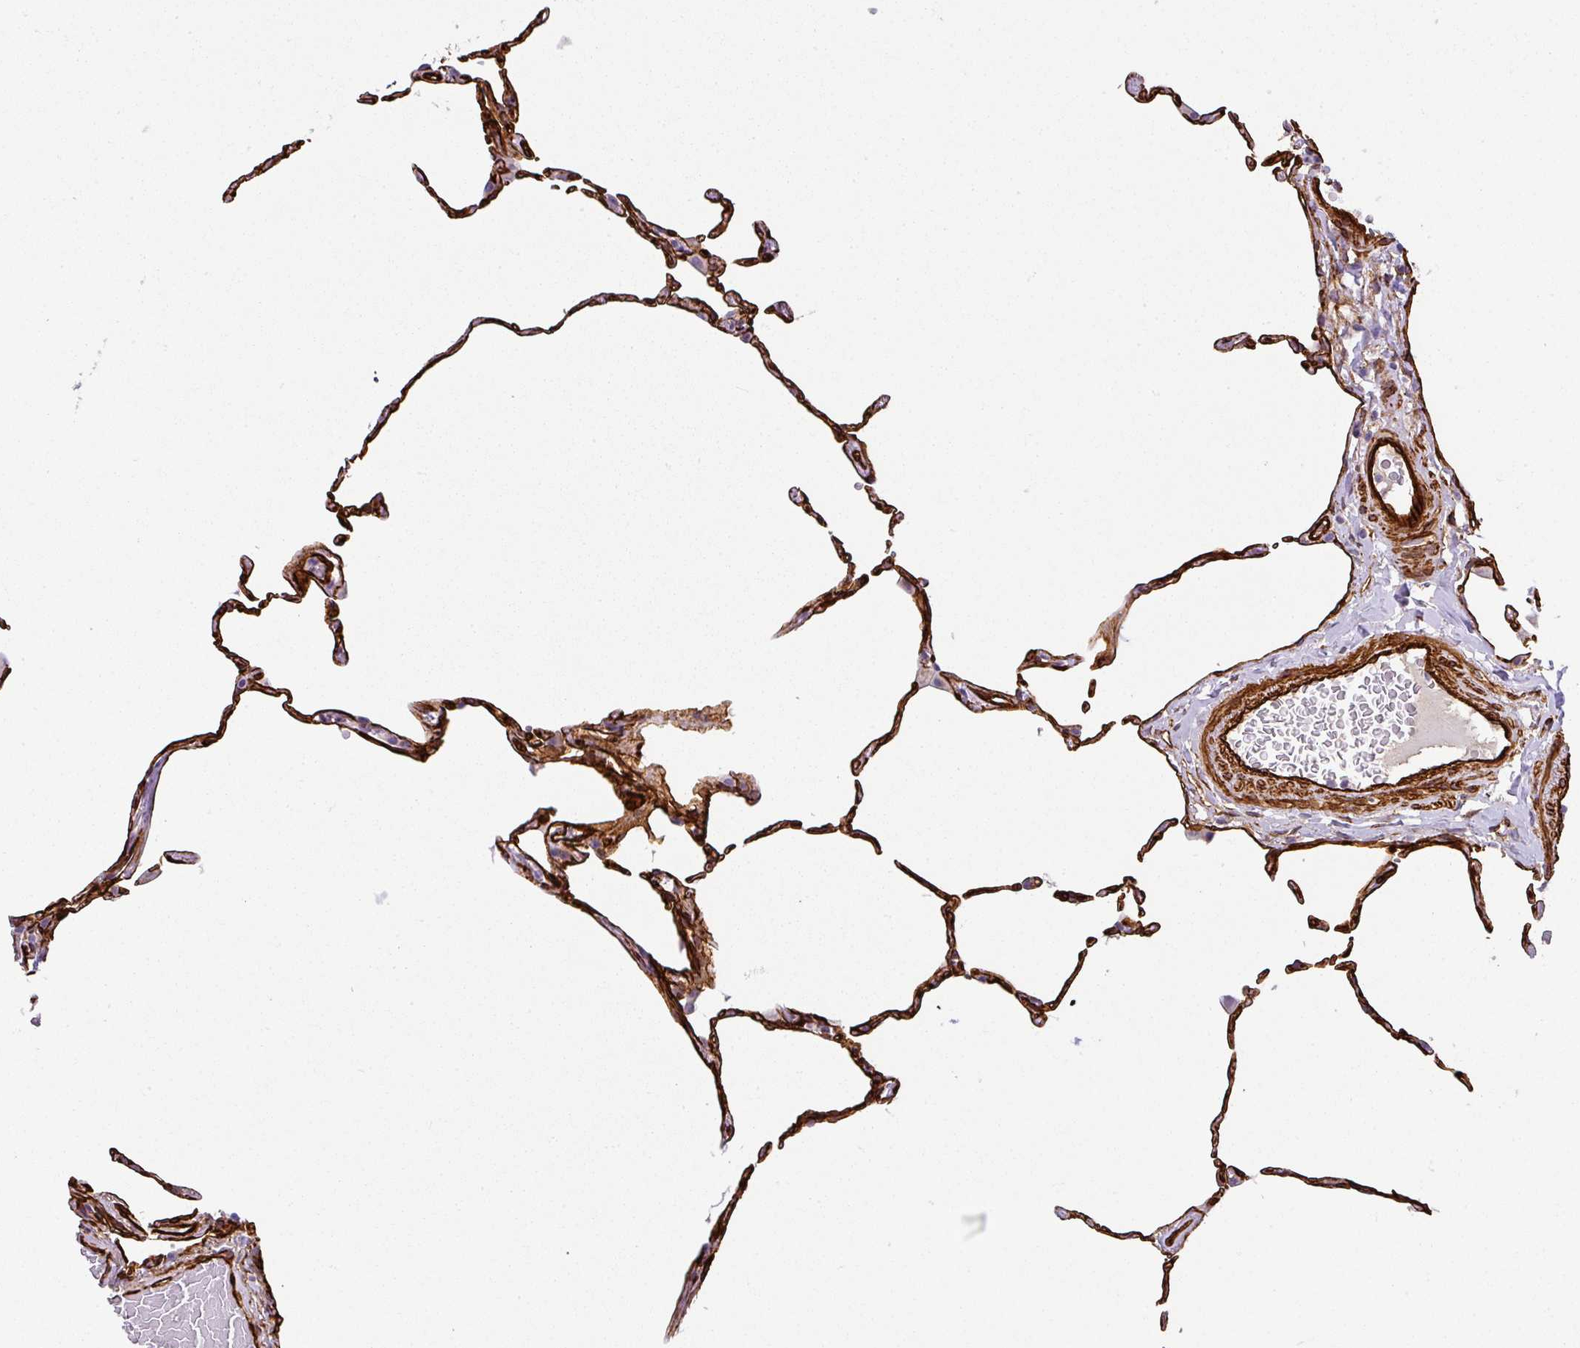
{"staining": {"intensity": "strong", "quantity": "25%-75%", "location": "cytoplasmic/membranous"}, "tissue": "lung", "cell_type": "Alveolar cells", "image_type": "normal", "snomed": [{"axis": "morphology", "description": "Normal tissue, NOS"}, {"axis": "topography", "description": "Lung"}], "caption": "The image shows immunohistochemical staining of benign lung. There is strong cytoplasmic/membranous positivity is present in about 25%-75% of alveolar cells.", "gene": "SLC25A17", "patient": {"sex": "female", "age": 57}}